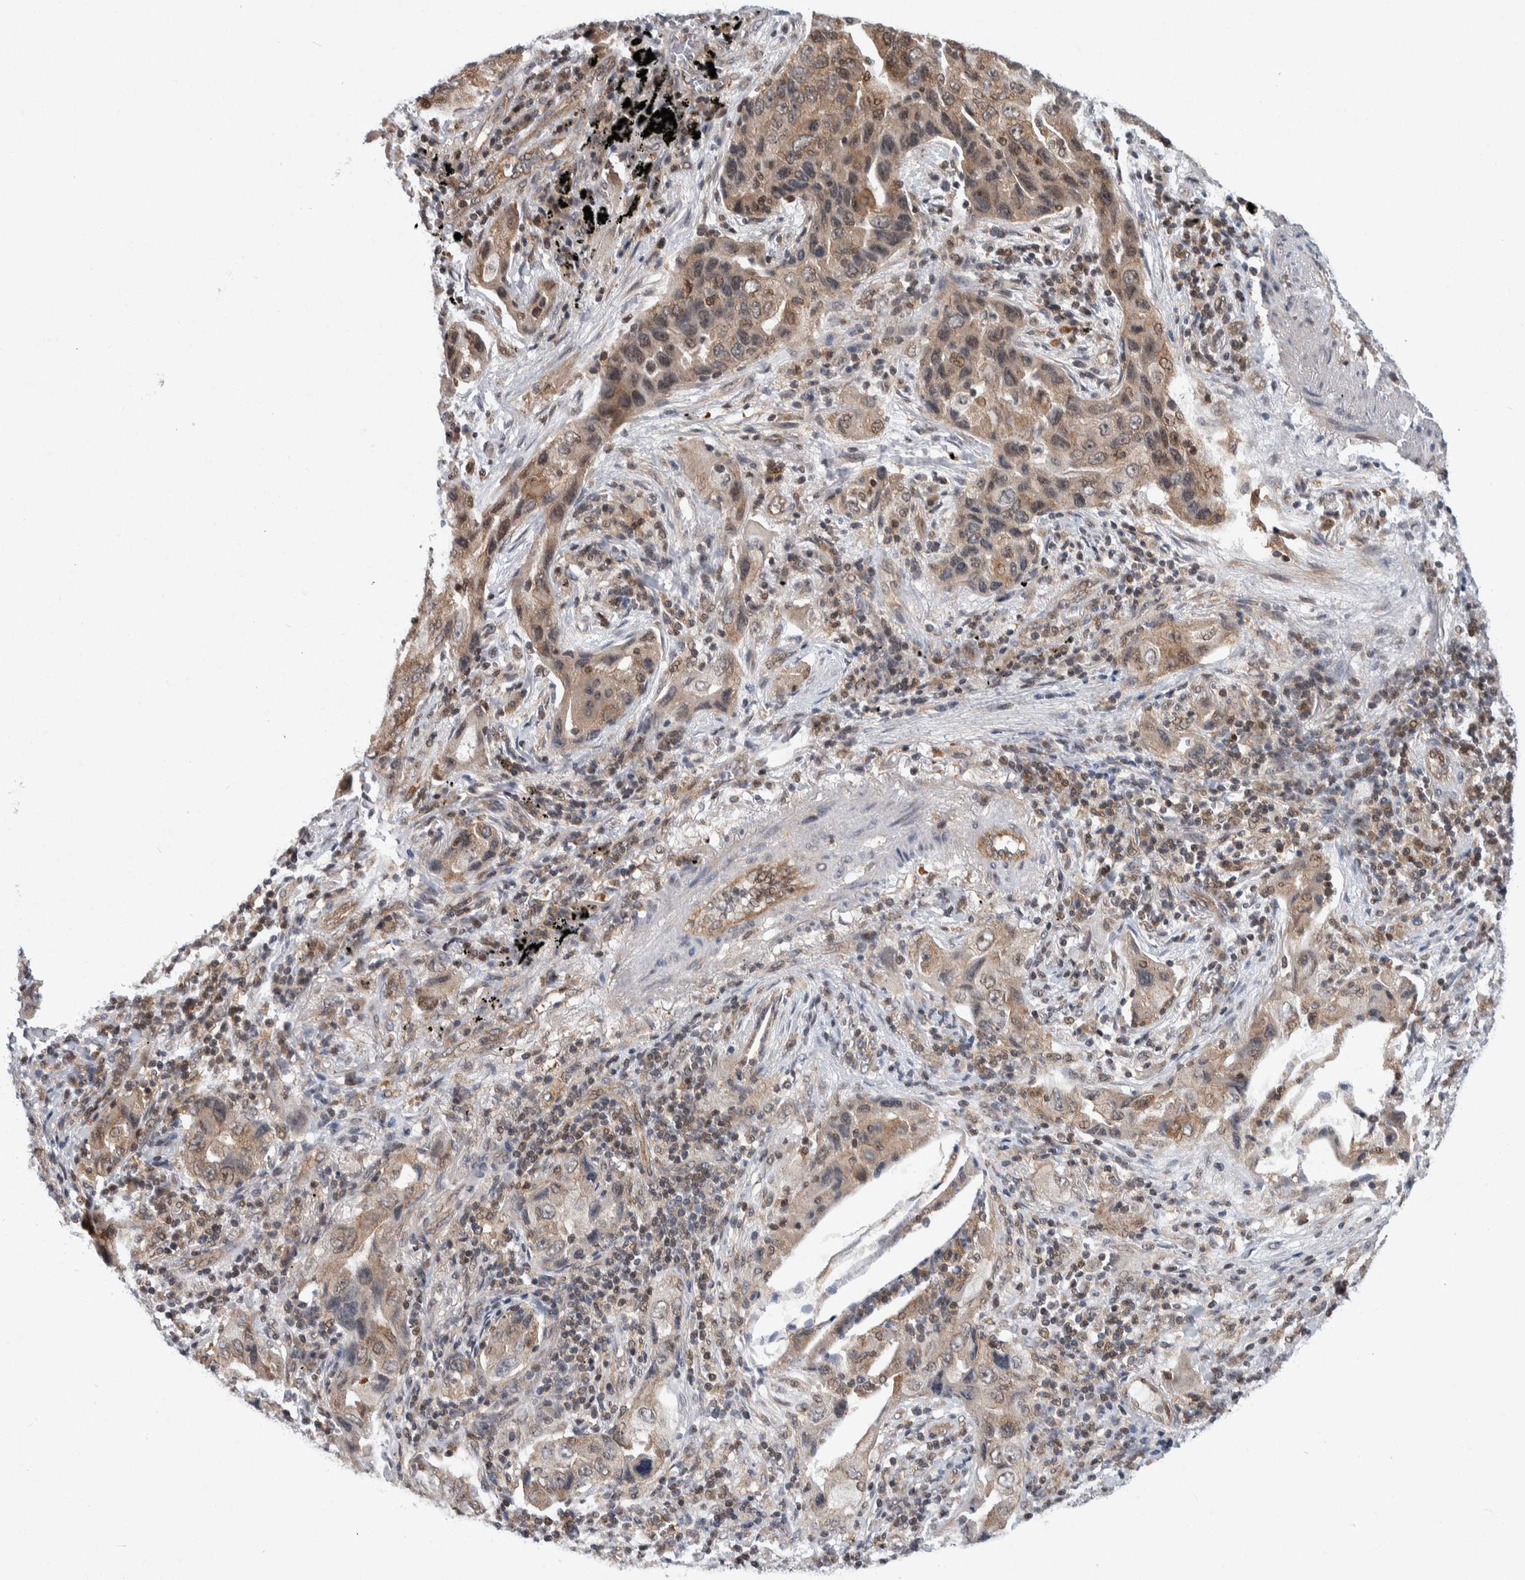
{"staining": {"intensity": "weak", "quantity": ">75%", "location": "cytoplasmic/membranous"}, "tissue": "lung cancer", "cell_type": "Tumor cells", "image_type": "cancer", "snomed": [{"axis": "morphology", "description": "Adenocarcinoma, NOS"}, {"axis": "topography", "description": "Lung"}], "caption": "Immunohistochemical staining of adenocarcinoma (lung) demonstrates low levels of weak cytoplasmic/membranous expression in approximately >75% of tumor cells.", "gene": "PTPA", "patient": {"sex": "female", "age": 65}}